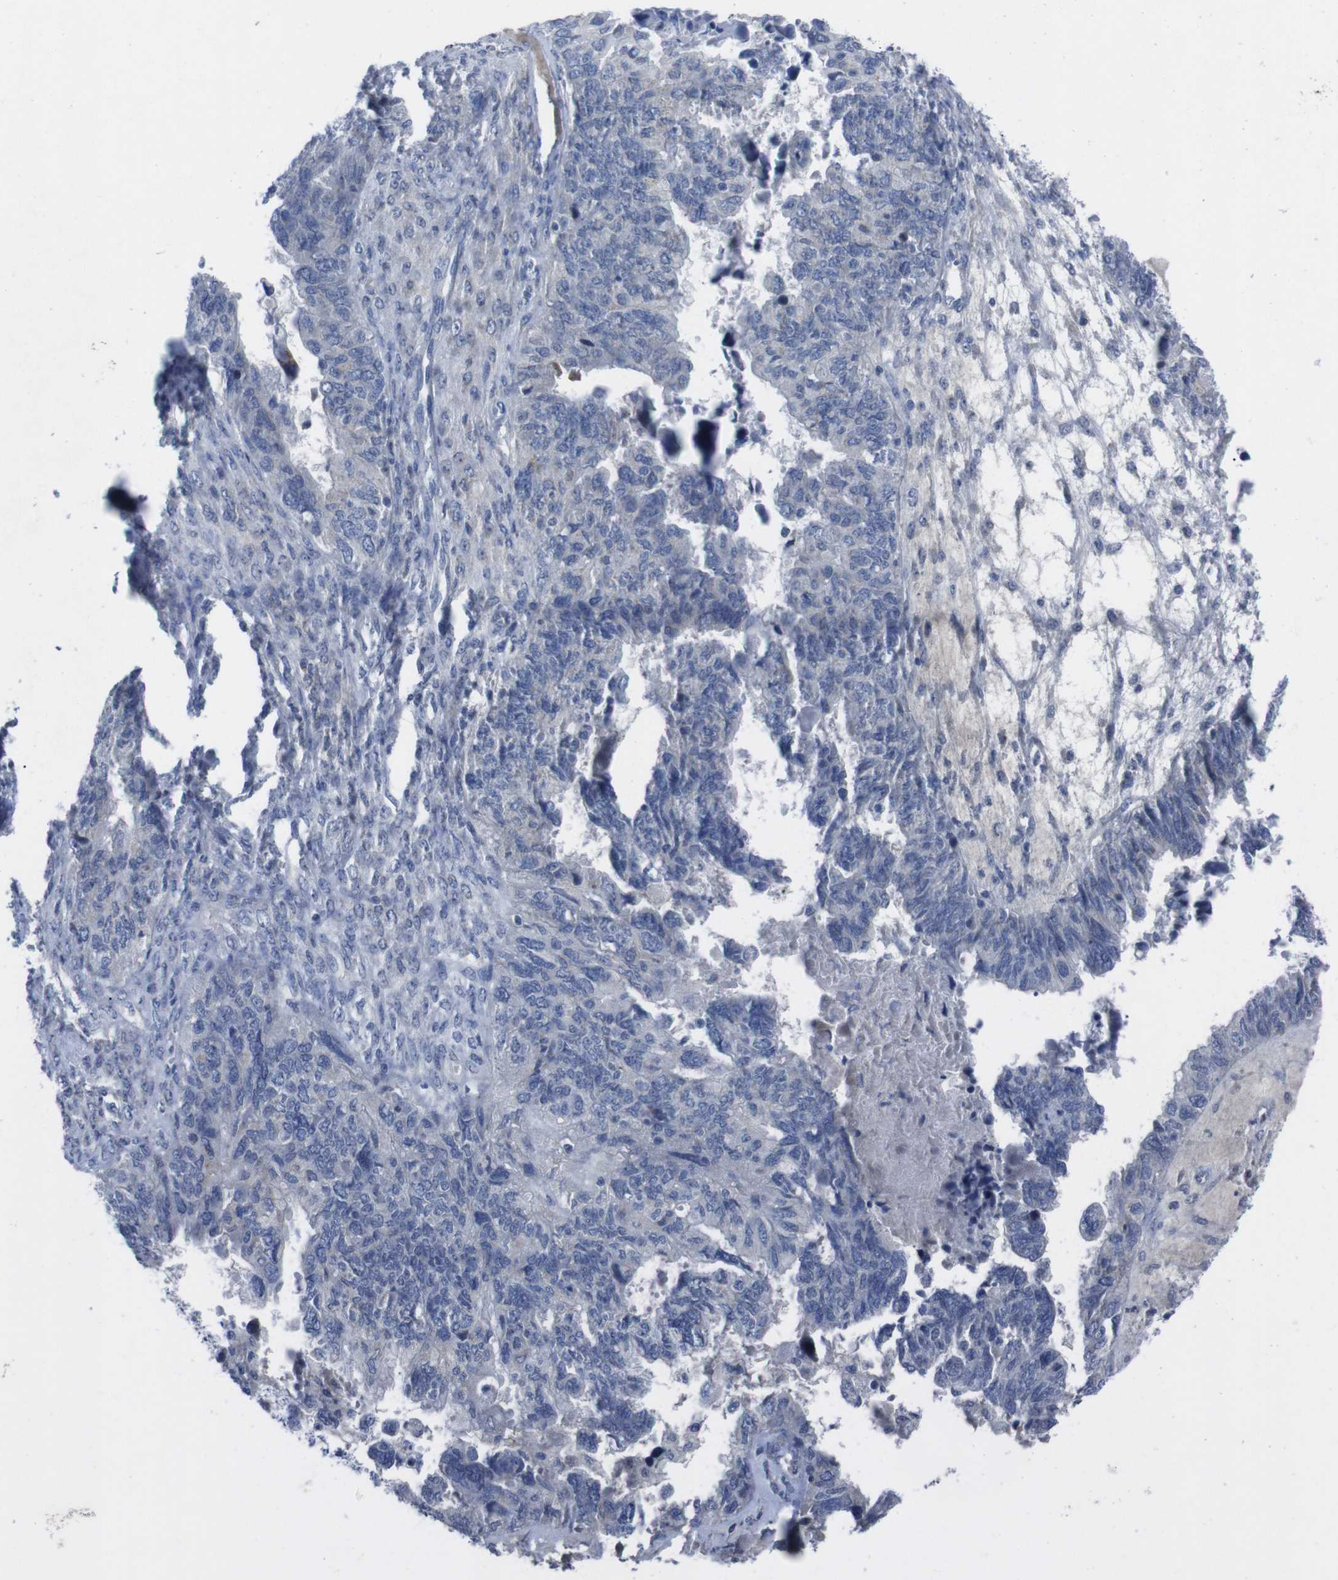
{"staining": {"intensity": "negative", "quantity": "none", "location": "none"}, "tissue": "ovarian cancer", "cell_type": "Tumor cells", "image_type": "cancer", "snomed": [{"axis": "morphology", "description": "Cystadenocarcinoma, serous, NOS"}, {"axis": "topography", "description": "Ovary"}], "caption": "Immunohistochemistry image of ovarian serous cystadenocarcinoma stained for a protein (brown), which displays no expression in tumor cells.", "gene": "IRF4", "patient": {"sex": "female", "age": 79}}